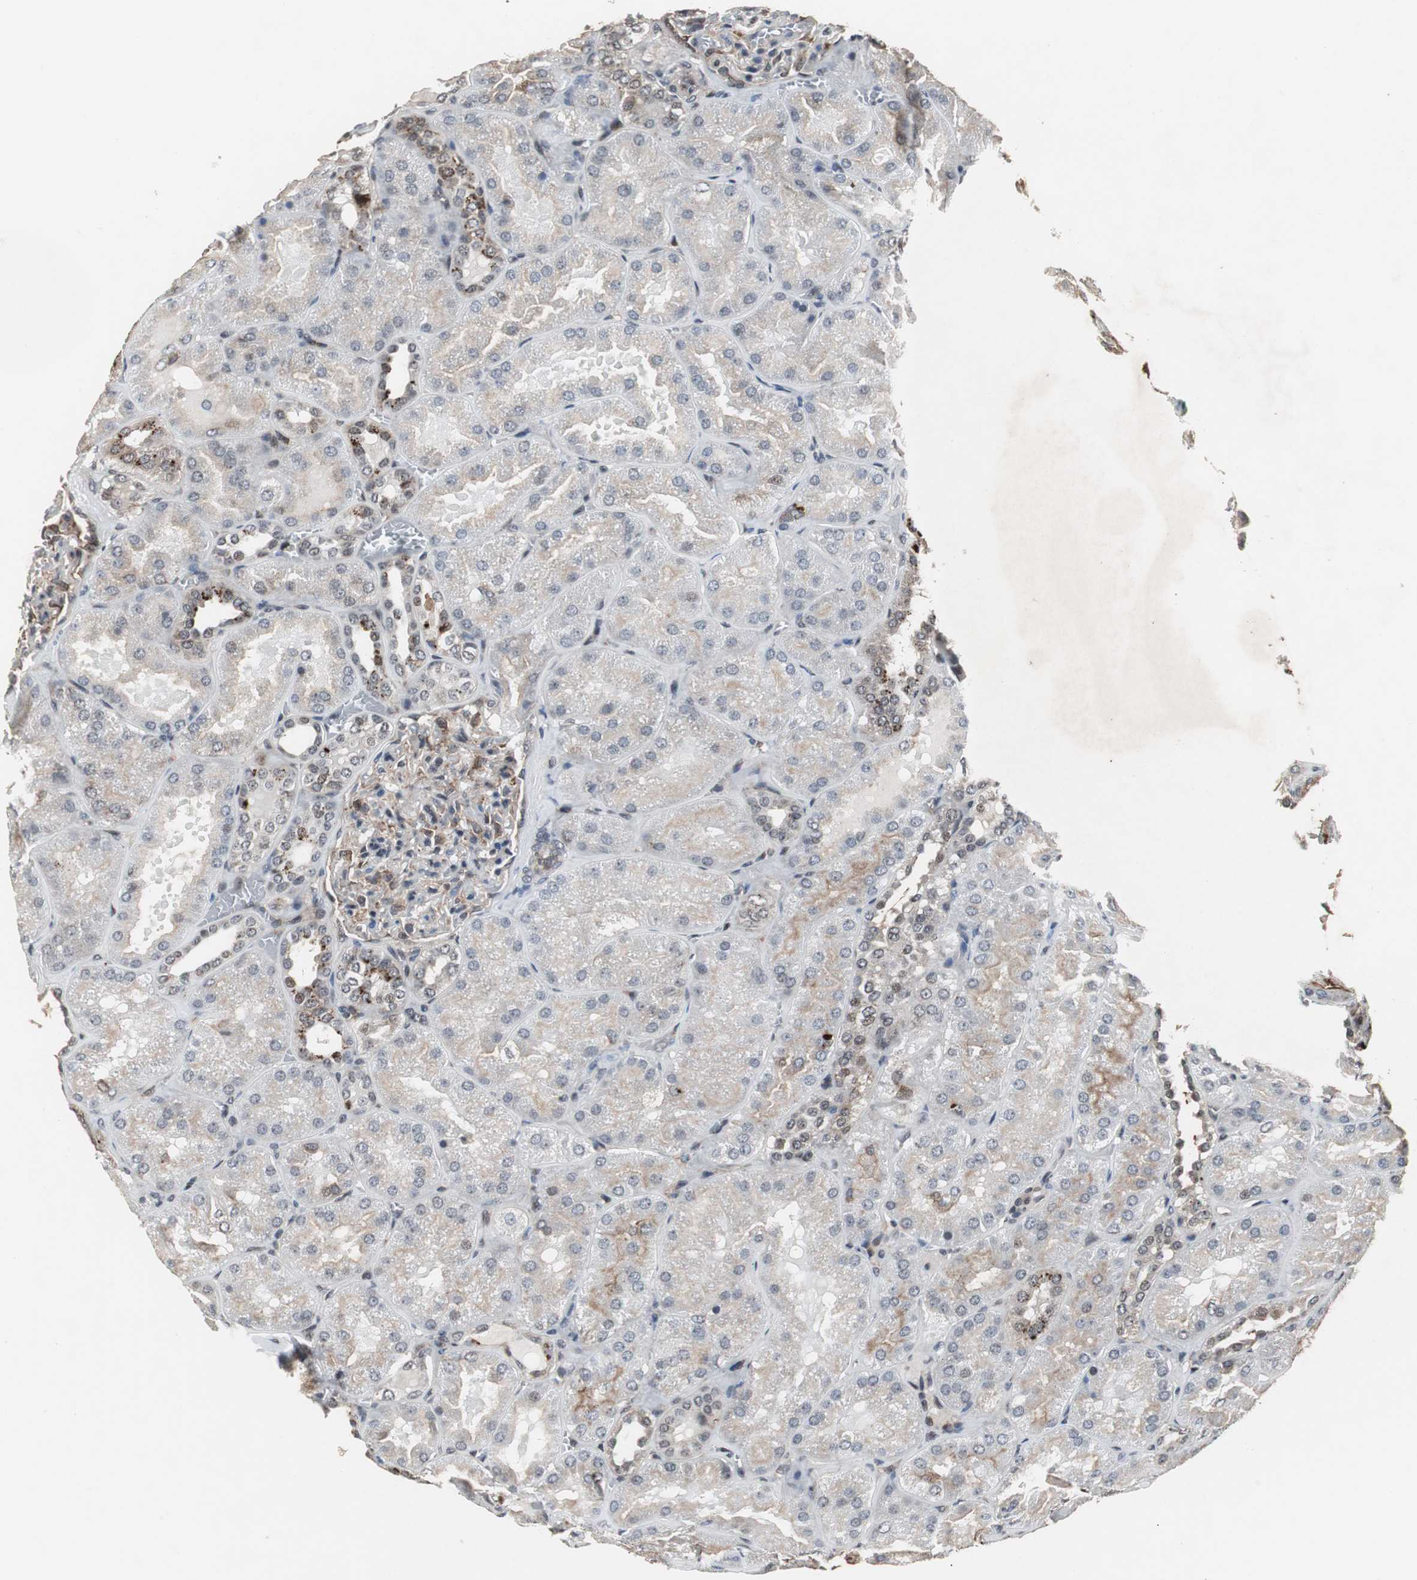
{"staining": {"intensity": "moderate", "quantity": "<25%", "location": "cytoplasmic/membranous,nuclear"}, "tissue": "kidney", "cell_type": "Cells in glomeruli", "image_type": "normal", "snomed": [{"axis": "morphology", "description": "Normal tissue, NOS"}, {"axis": "topography", "description": "Kidney"}], "caption": "Unremarkable kidney displays moderate cytoplasmic/membranous,nuclear positivity in approximately <25% of cells in glomeruli, visualized by immunohistochemistry.", "gene": "MRPL40", "patient": {"sex": "male", "age": 28}}